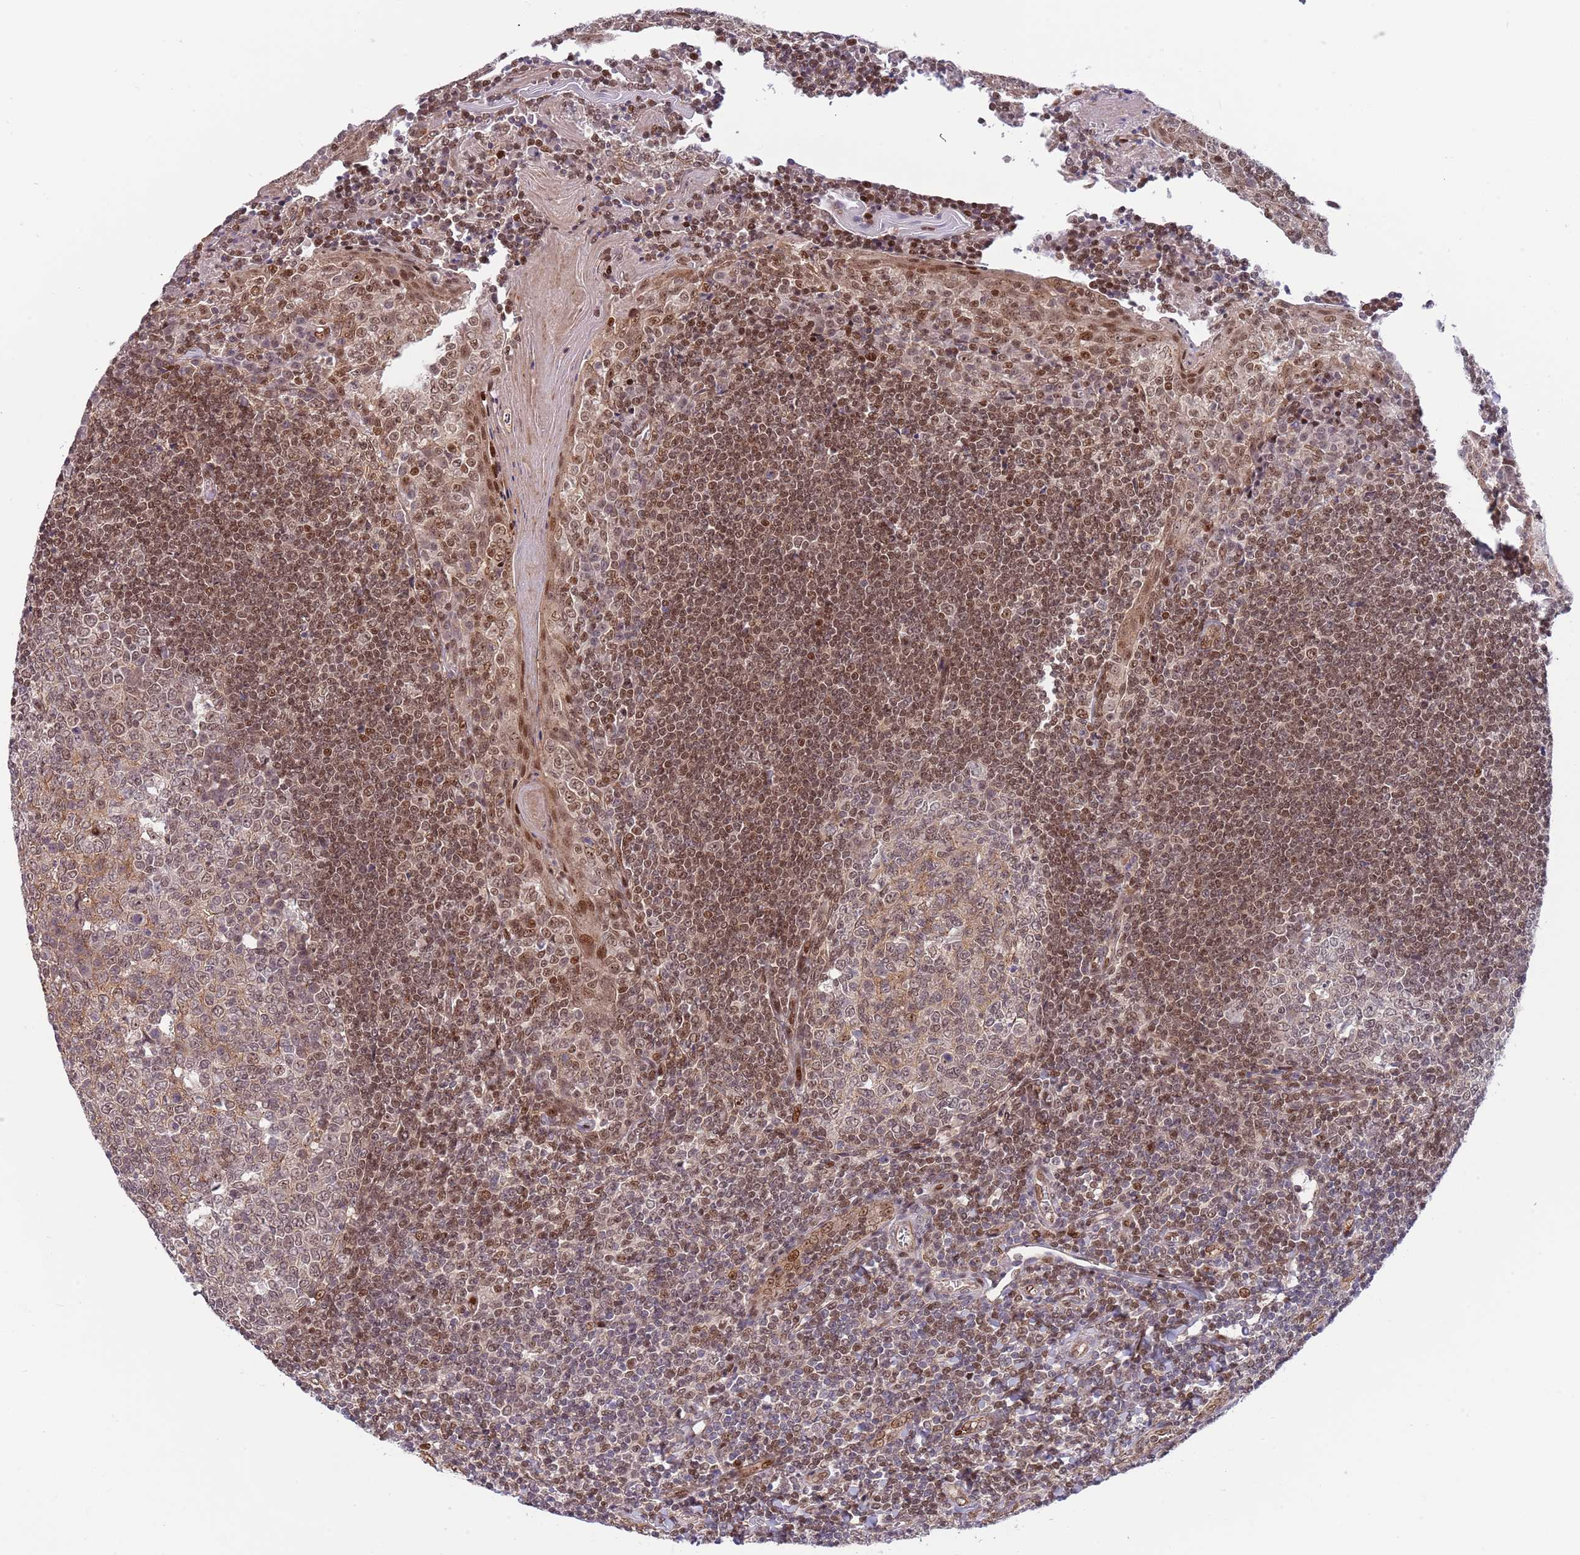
{"staining": {"intensity": "moderate", "quantity": "<25%", "location": "nuclear"}, "tissue": "tonsil", "cell_type": "Germinal center cells", "image_type": "normal", "snomed": [{"axis": "morphology", "description": "Normal tissue, NOS"}, {"axis": "topography", "description": "Tonsil"}], "caption": "Immunohistochemistry (IHC) micrograph of normal tonsil: tonsil stained using immunohistochemistry displays low levels of moderate protein expression localized specifically in the nuclear of germinal center cells, appearing as a nuclear brown color.", "gene": "TBX10", "patient": {"sex": "male", "age": 27}}